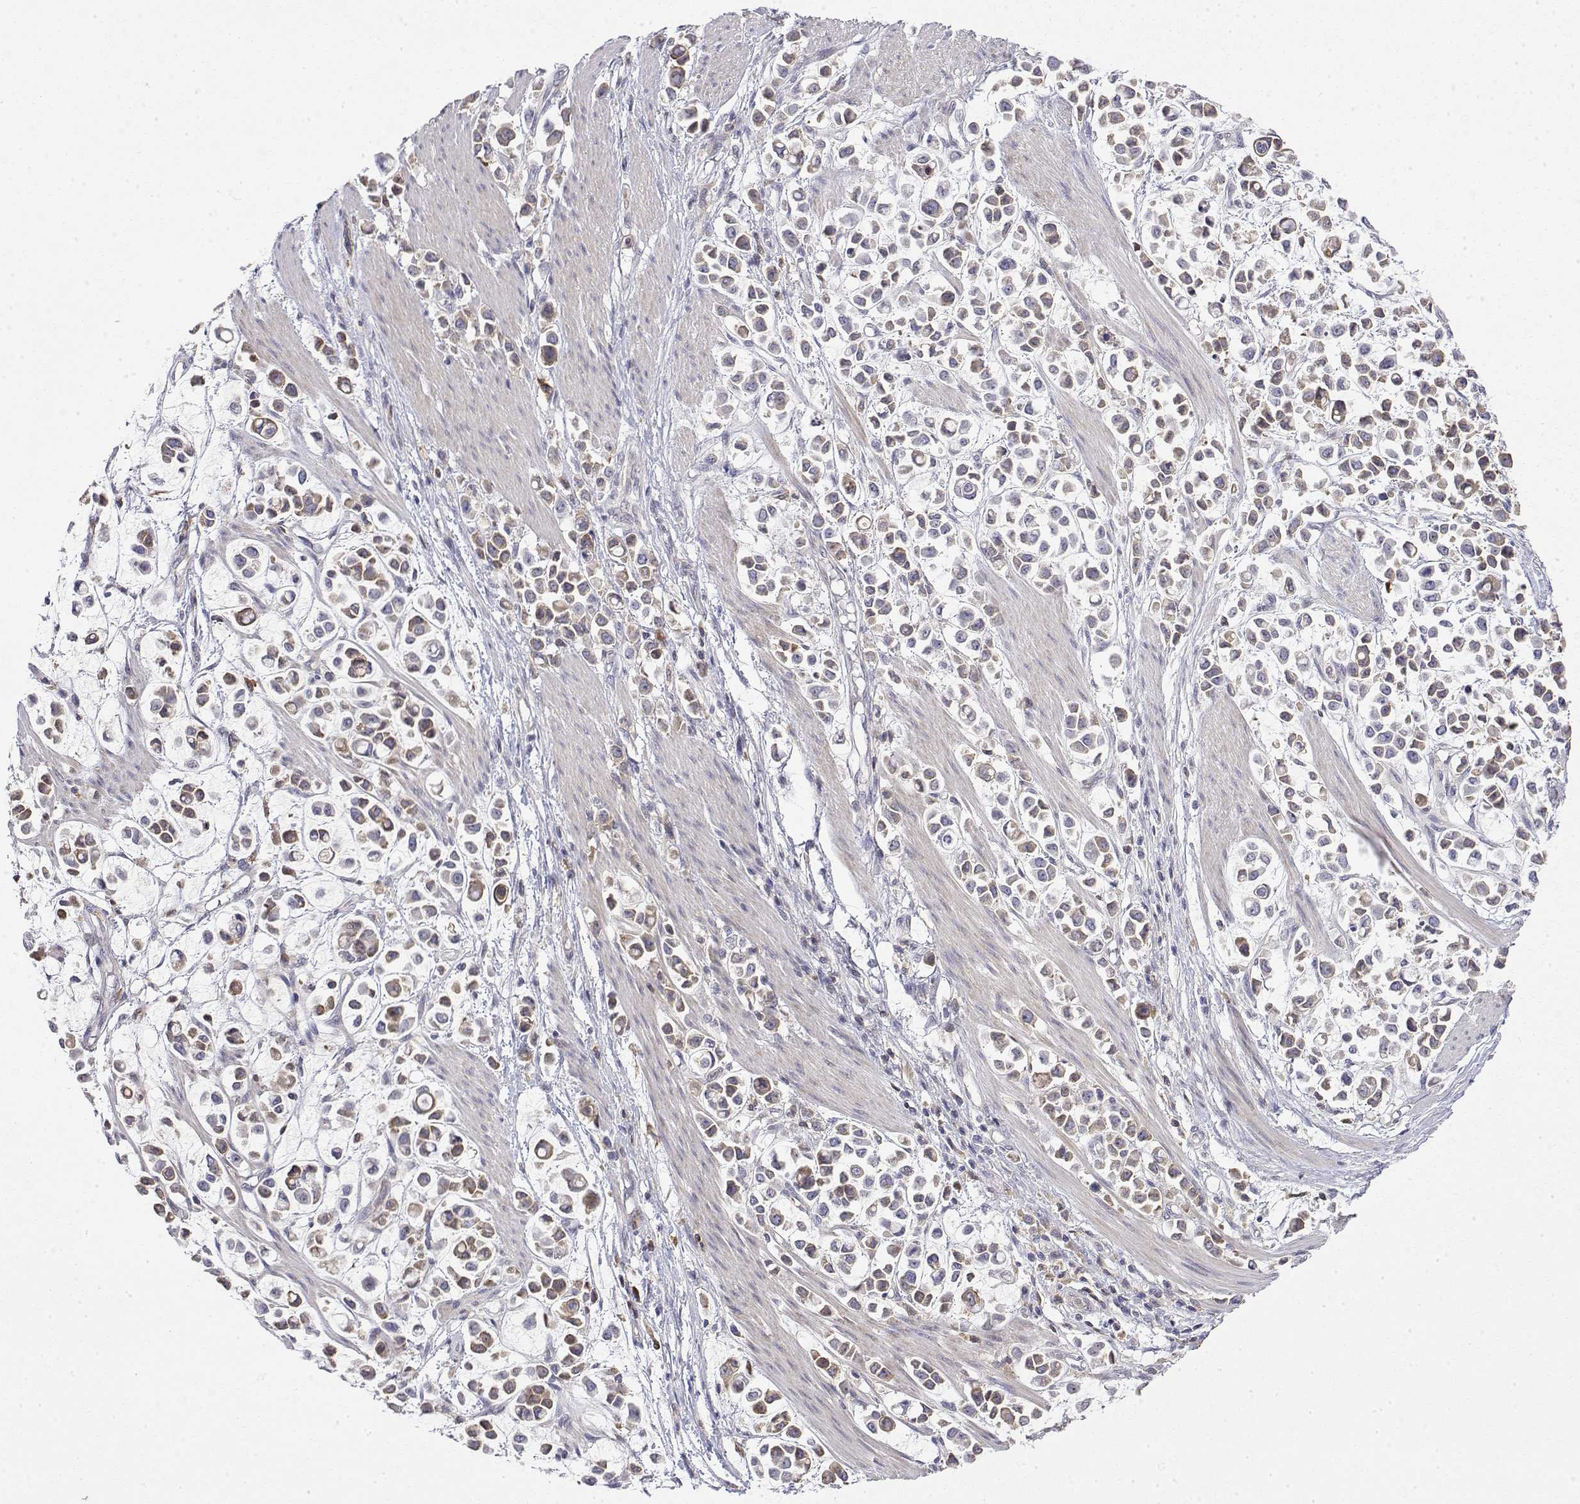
{"staining": {"intensity": "weak", "quantity": "<25%", "location": "cytoplasmic/membranous"}, "tissue": "stomach cancer", "cell_type": "Tumor cells", "image_type": "cancer", "snomed": [{"axis": "morphology", "description": "Adenocarcinoma, NOS"}, {"axis": "topography", "description": "Stomach"}], "caption": "Human stomach cancer stained for a protein using IHC shows no staining in tumor cells.", "gene": "IGFBP4", "patient": {"sex": "male", "age": 82}}